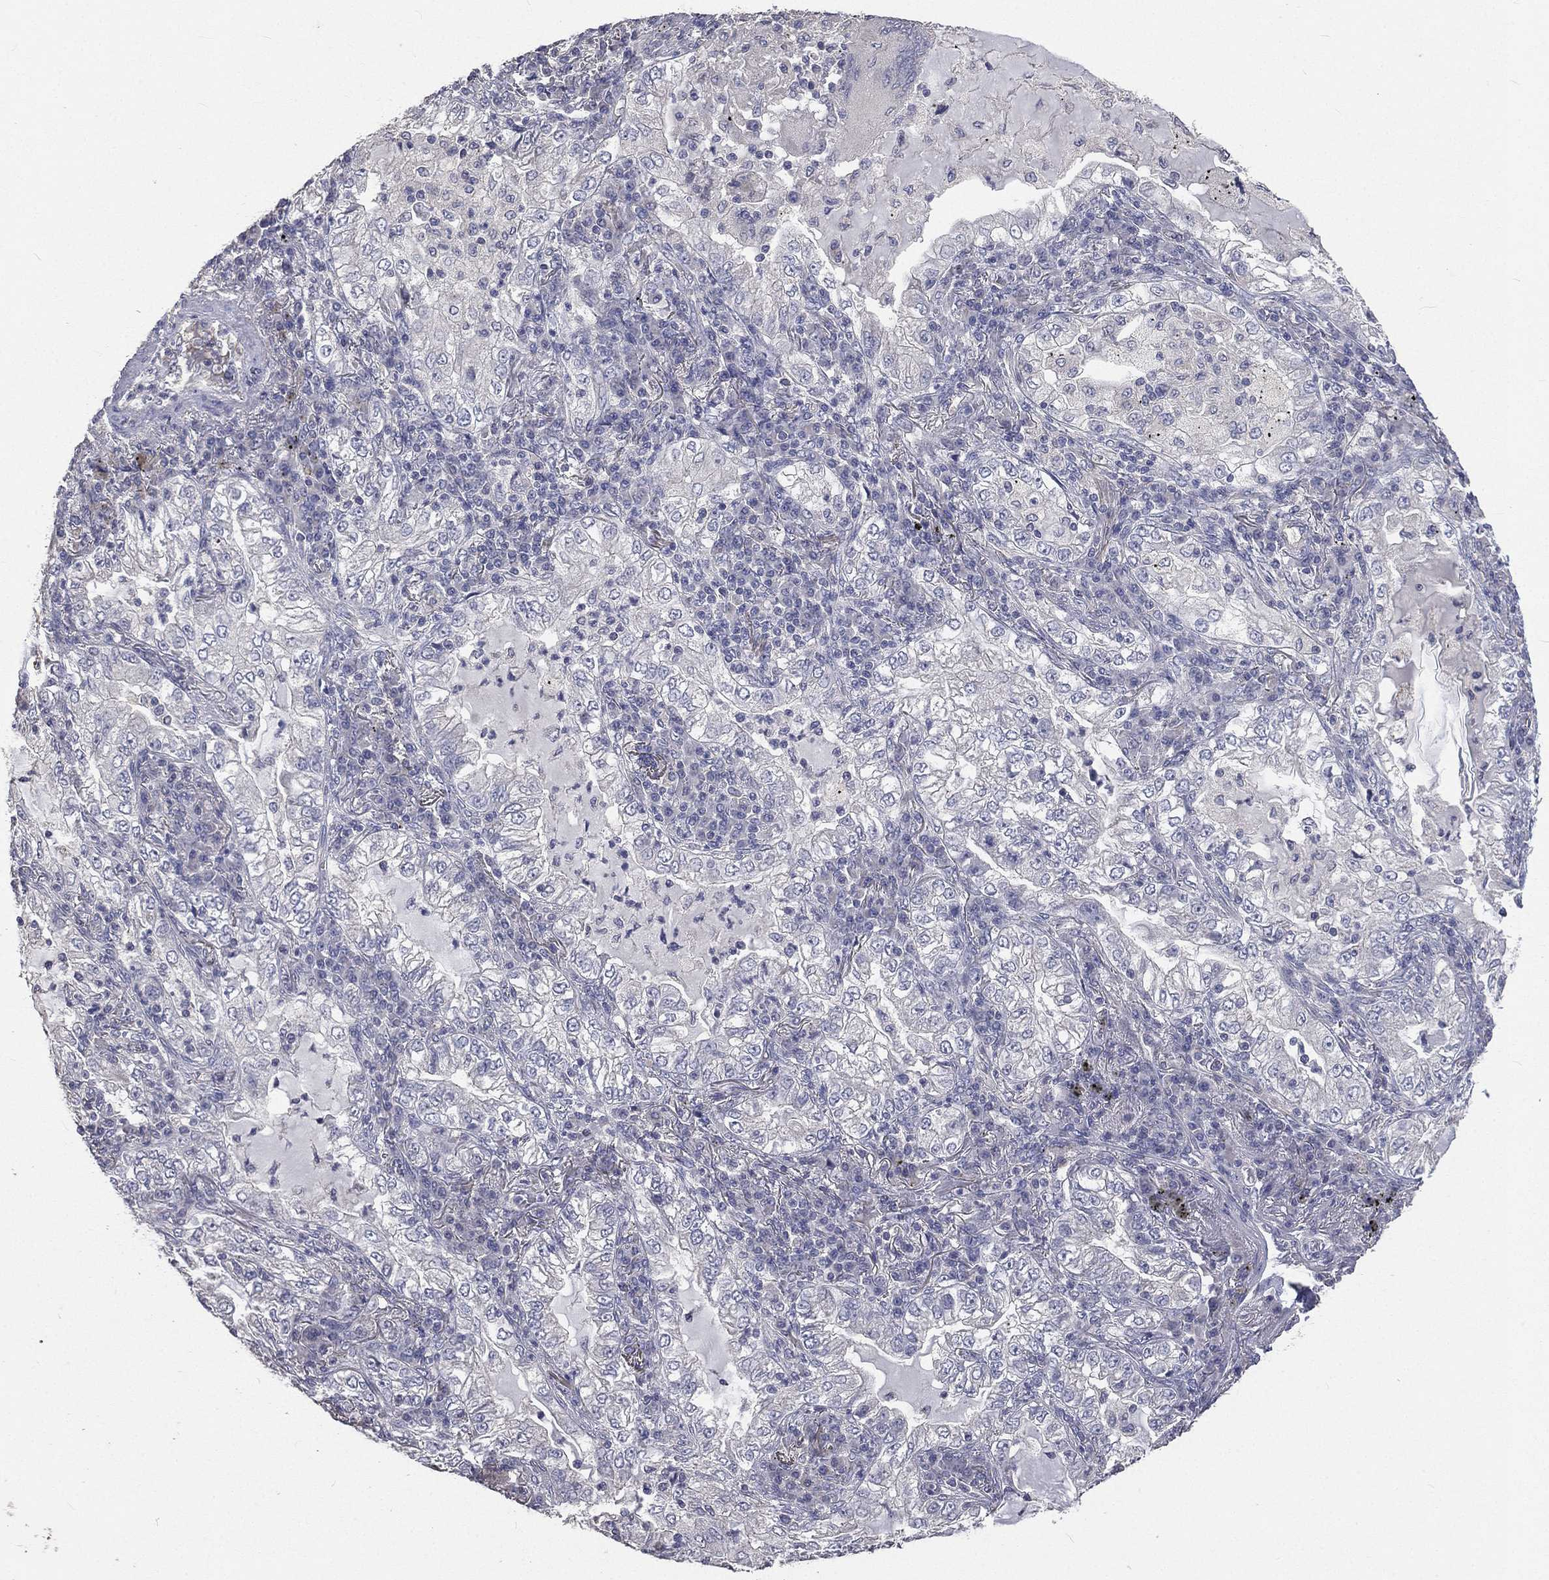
{"staining": {"intensity": "negative", "quantity": "none", "location": "none"}, "tissue": "lung cancer", "cell_type": "Tumor cells", "image_type": "cancer", "snomed": [{"axis": "morphology", "description": "Adenocarcinoma, NOS"}, {"axis": "topography", "description": "Lung"}], "caption": "DAB immunohistochemical staining of human adenocarcinoma (lung) demonstrates no significant positivity in tumor cells.", "gene": "CROCC", "patient": {"sex": "female", "age": 73}}